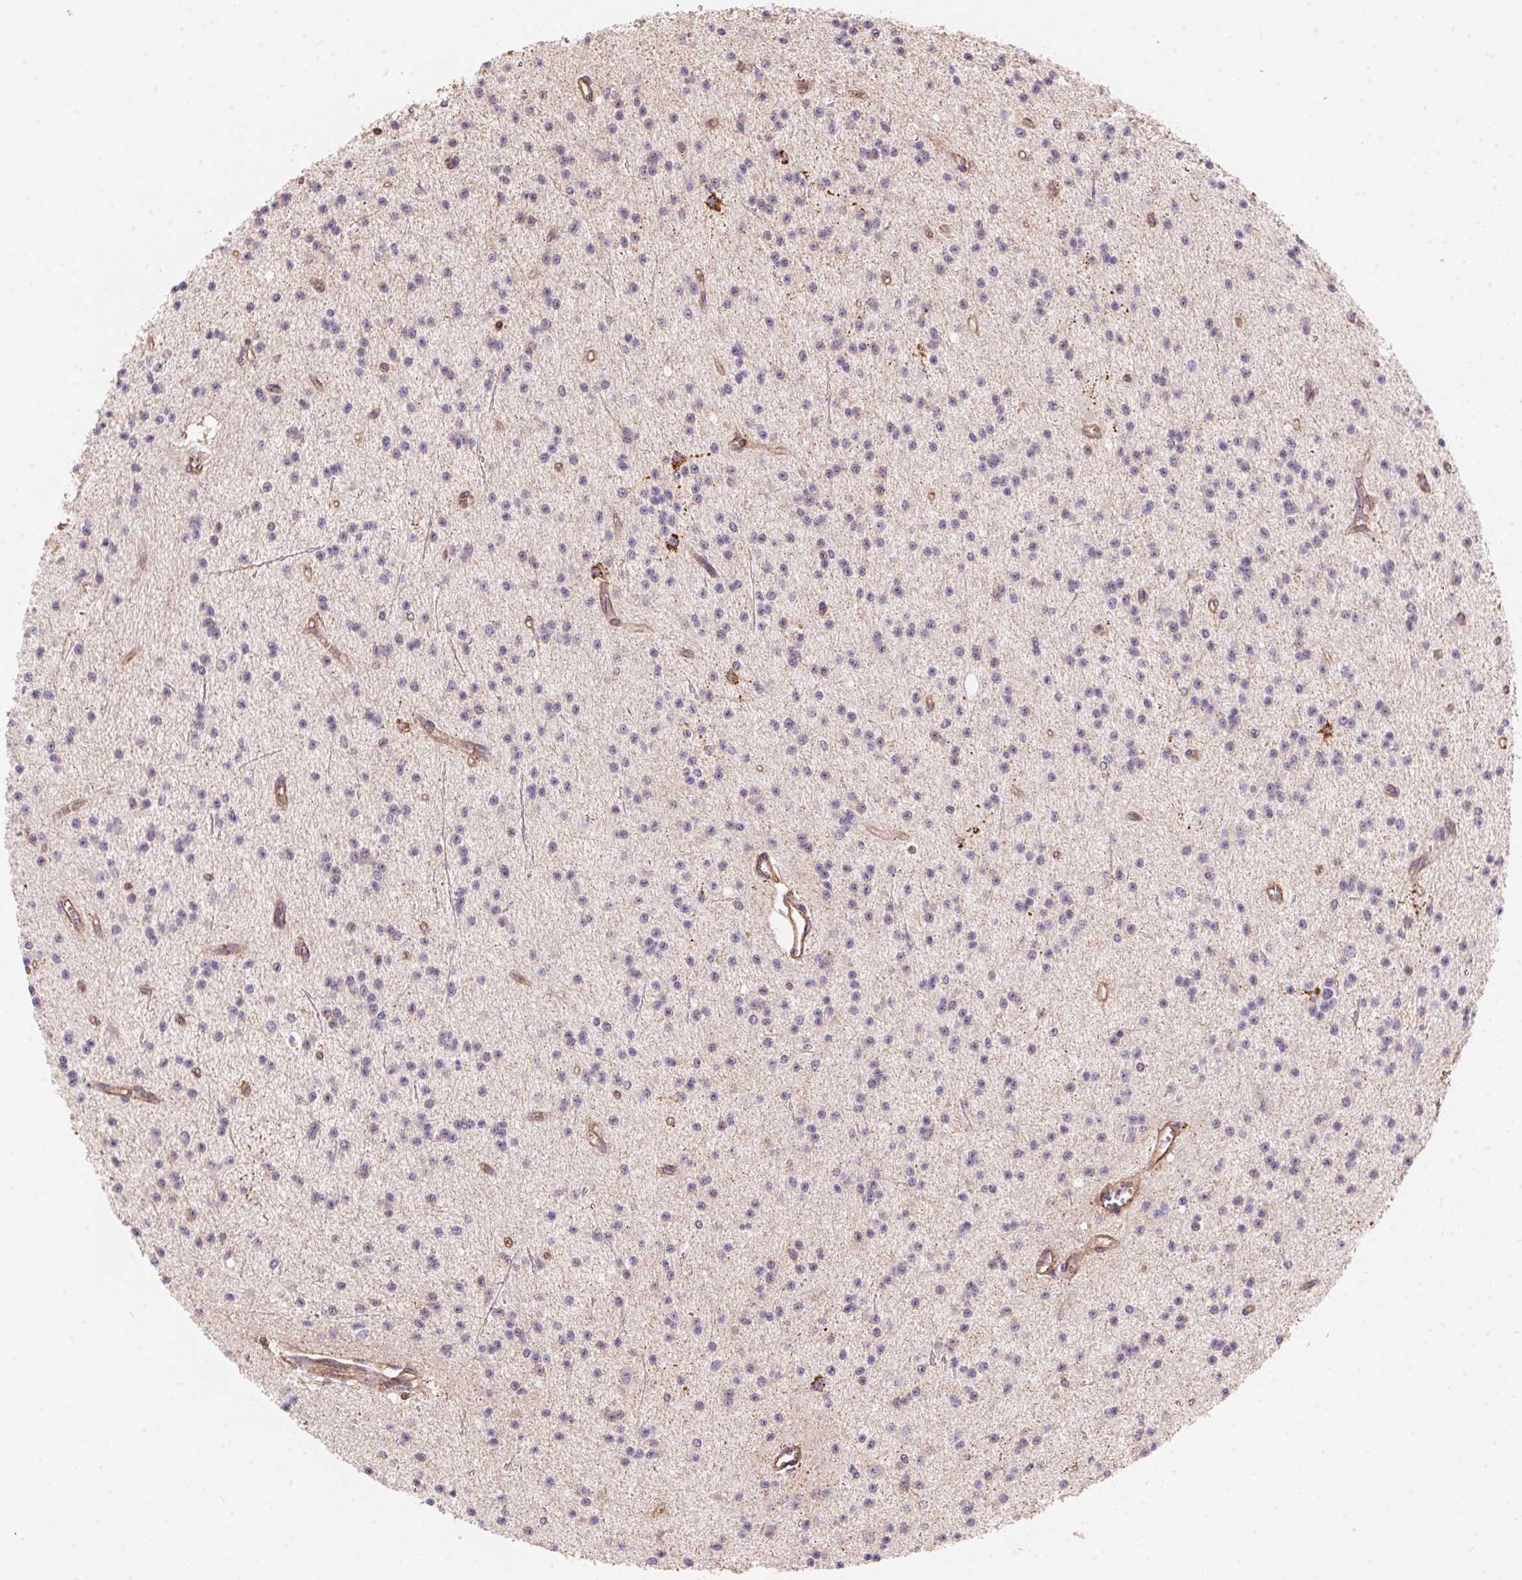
{"staining": {"intensity": "negative", "quantity": "none", "location": "none"}, "tissue": "glioma", "cell_type": "Tumor cells", "image_type": "cancer", "snomed": [{"axis": "morphology", "description": "Glioma, malignant, Low grade"}, {"axis": "topography", "description": "Brain"}], "caption": "Human malignant glioma (low-grade) stained for a protein using immunohistochemistry (IHC) reveals no positivity in tumor cells.", "gene": "FRAS1", "patient": {"sex": "male", "age": 27}}